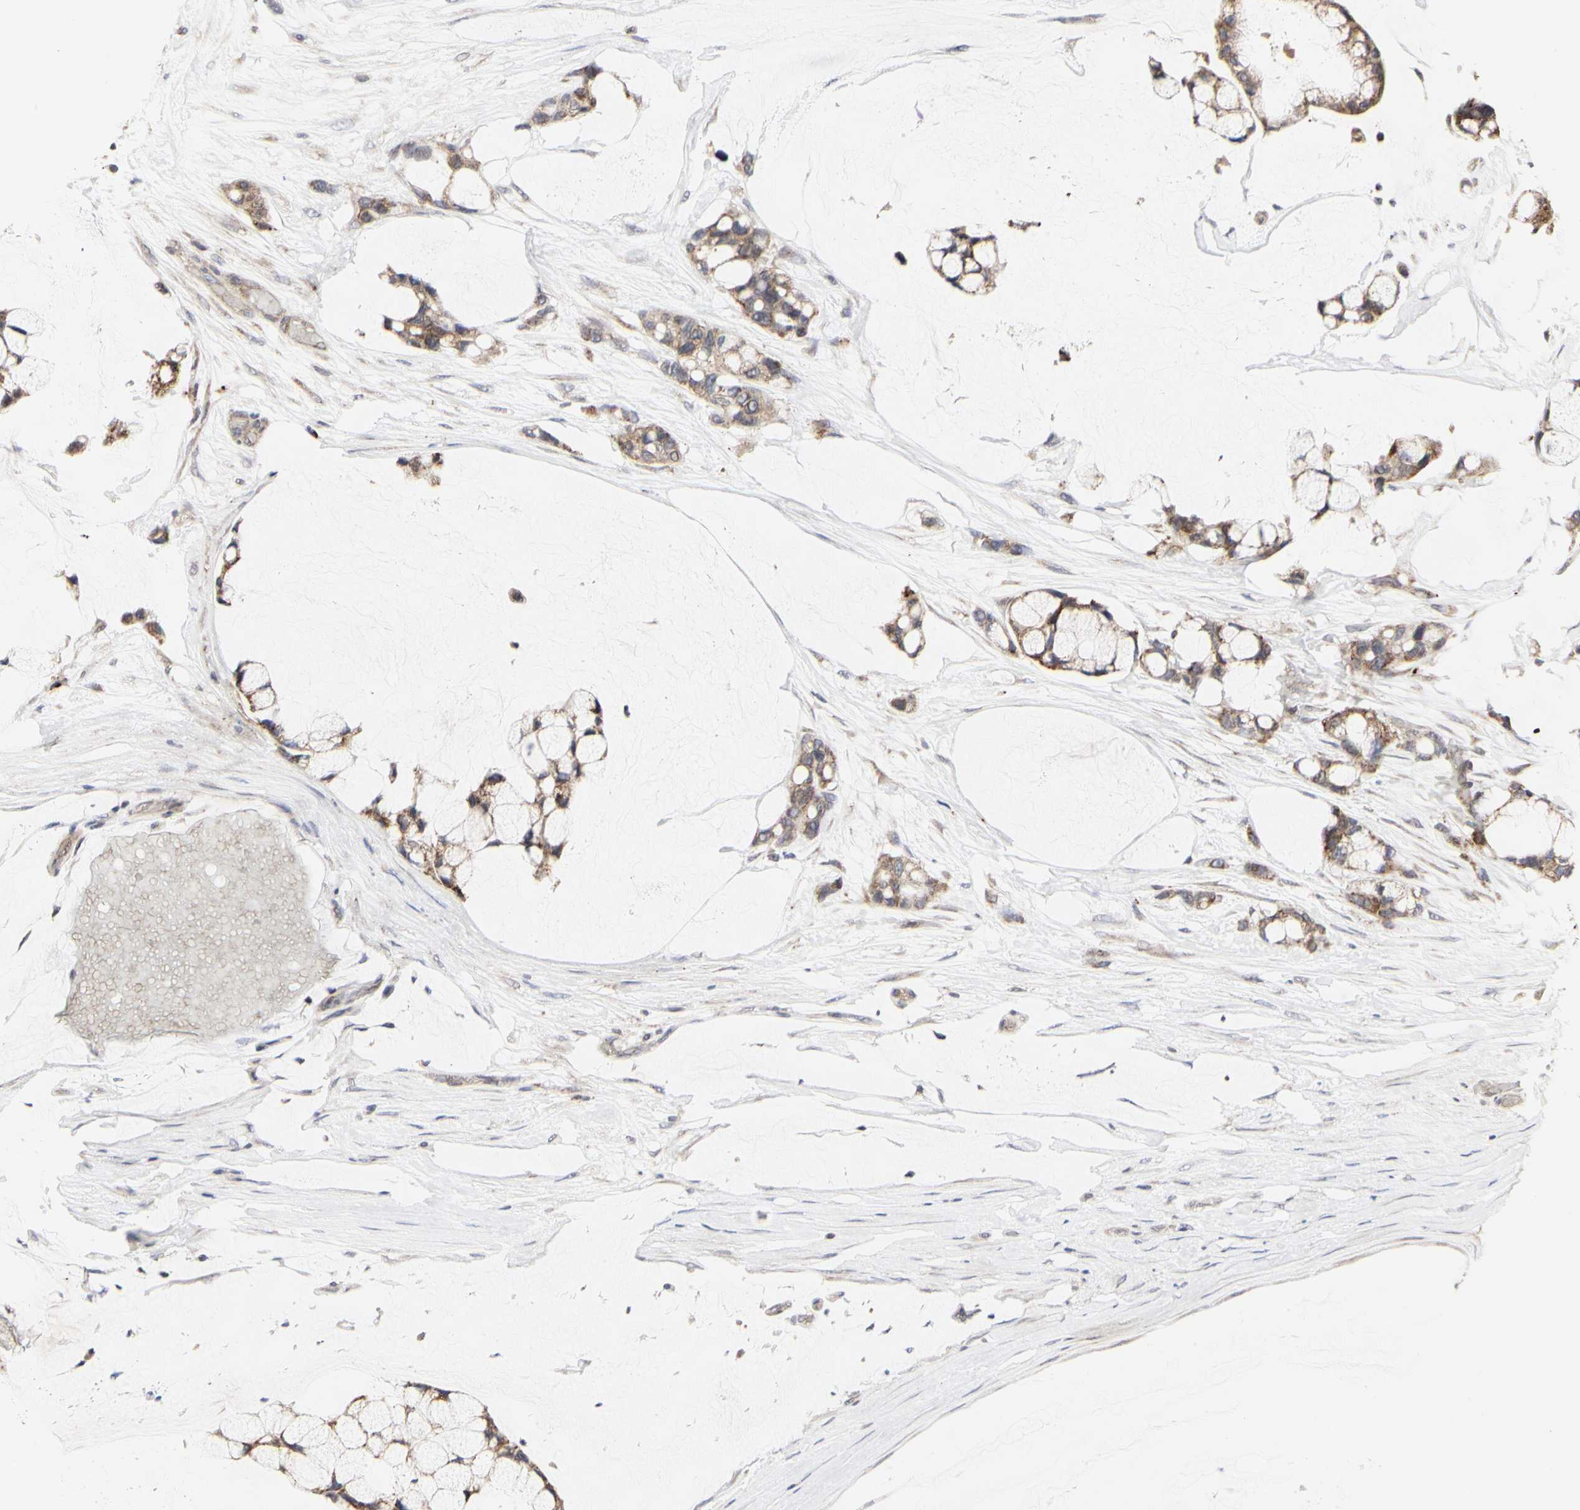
{"staining": {"intensity": "moderate", "quantity": ">75%", "location": "cytoplasmic/membranous"}, "tissue": "ovarian cancer", "cell_type": "Tumor cells", "image_type": "cancer", "snomed": [{"axis": "morphology", "description": "Cystadenocarcinoma, mucinous, NOS"}, {"axis": "topography", "description": "Ovary"}], "caption": "Human ovarian cancer (mucinous cystadenocarcinoma) stained with a brown dye shows moderate cytoplasmic/membranous positive expression in approximately >75% of tumor cells.", "gene": "TSKU", "patient": {"sex": "female", "age": 39}}